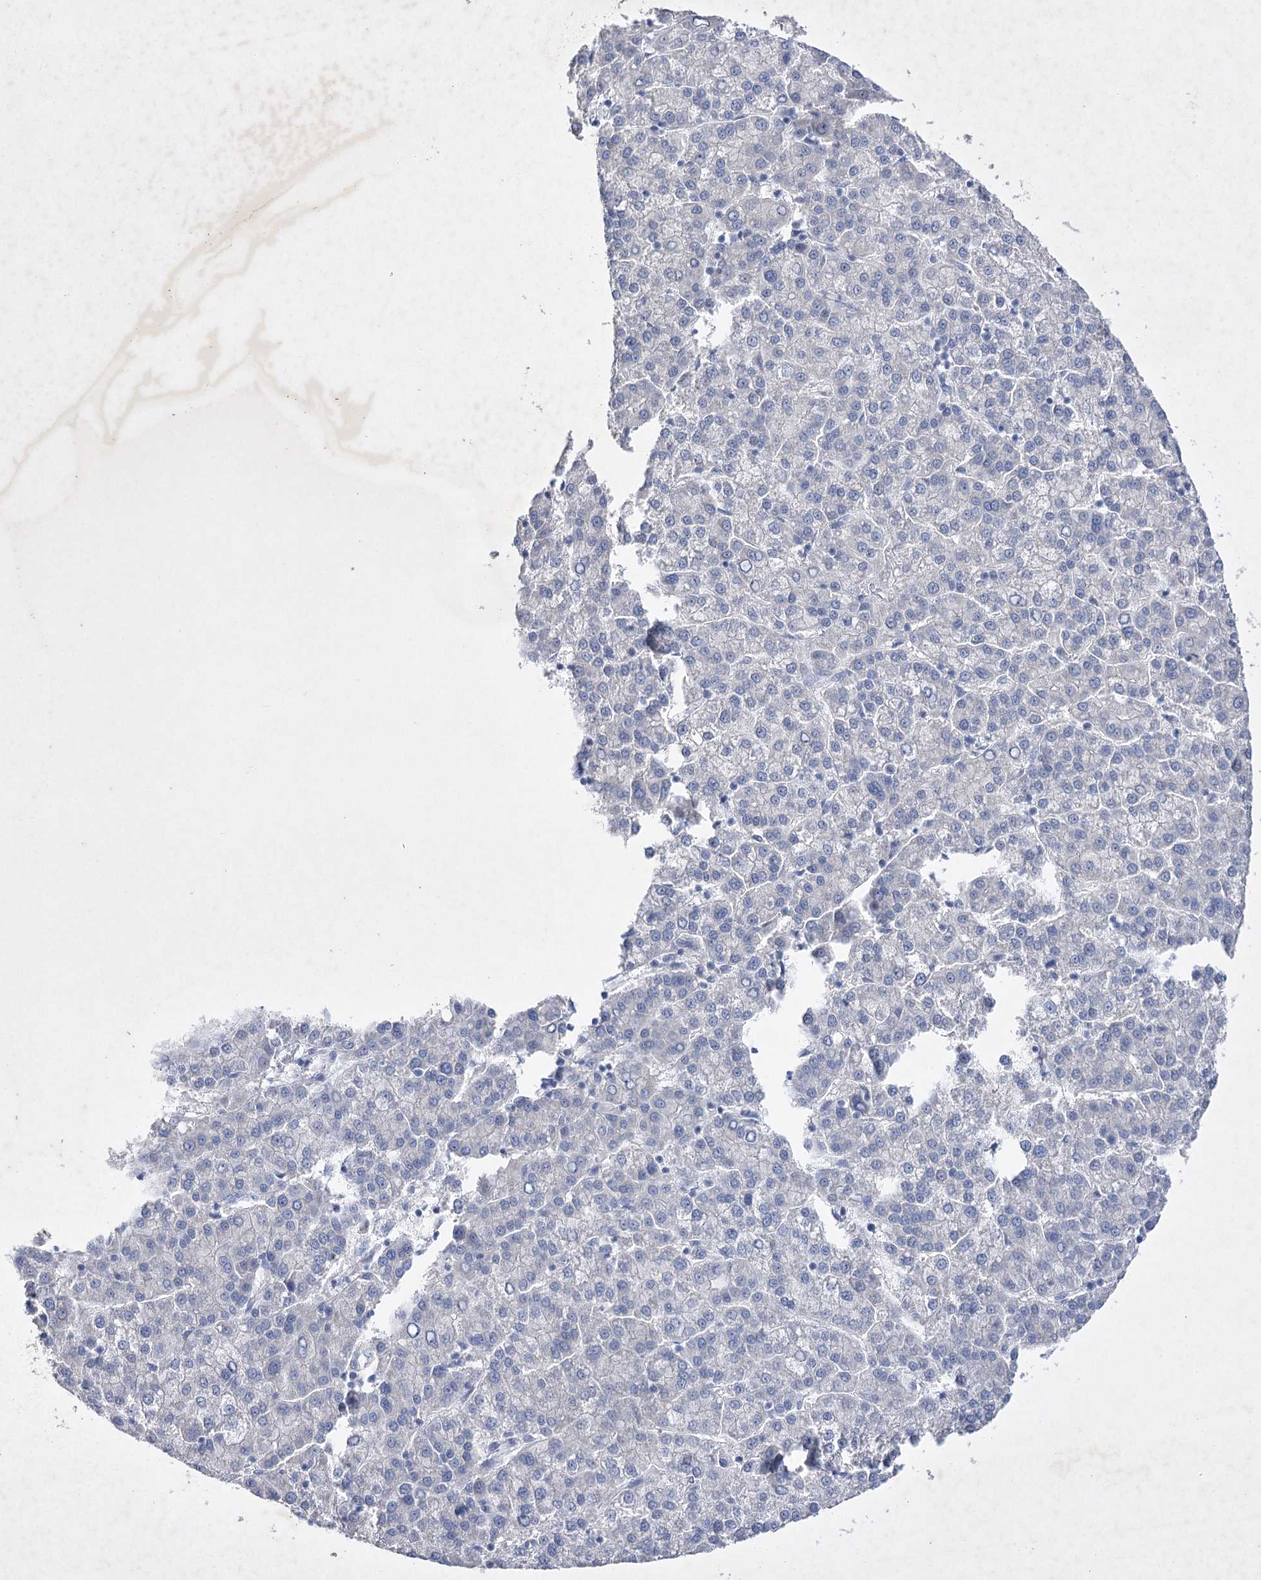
{"staining": {"intensity": "negative", "quantity": "none", "location": "none"}, "tissue": "liver cancer", "cell_type": "Tumor cells", "image_type": "cancer", "snomed": [{"axis": "morphology", "description": "Carcinoma, Hepatocellular, NOS"}, {"axis": "topography", "description": "Liver"}], "caption": "Immunohistochemistry (IHC) of human liver cancer (hepatocellular carcinoma) demonstrates no staining in tumor cells. The staining is performed using DAB brown chromogen with nuclei counter-stained in using hematoxylin.", "gene": "COX15", "patient": {"sex": "female", "age": 58}}